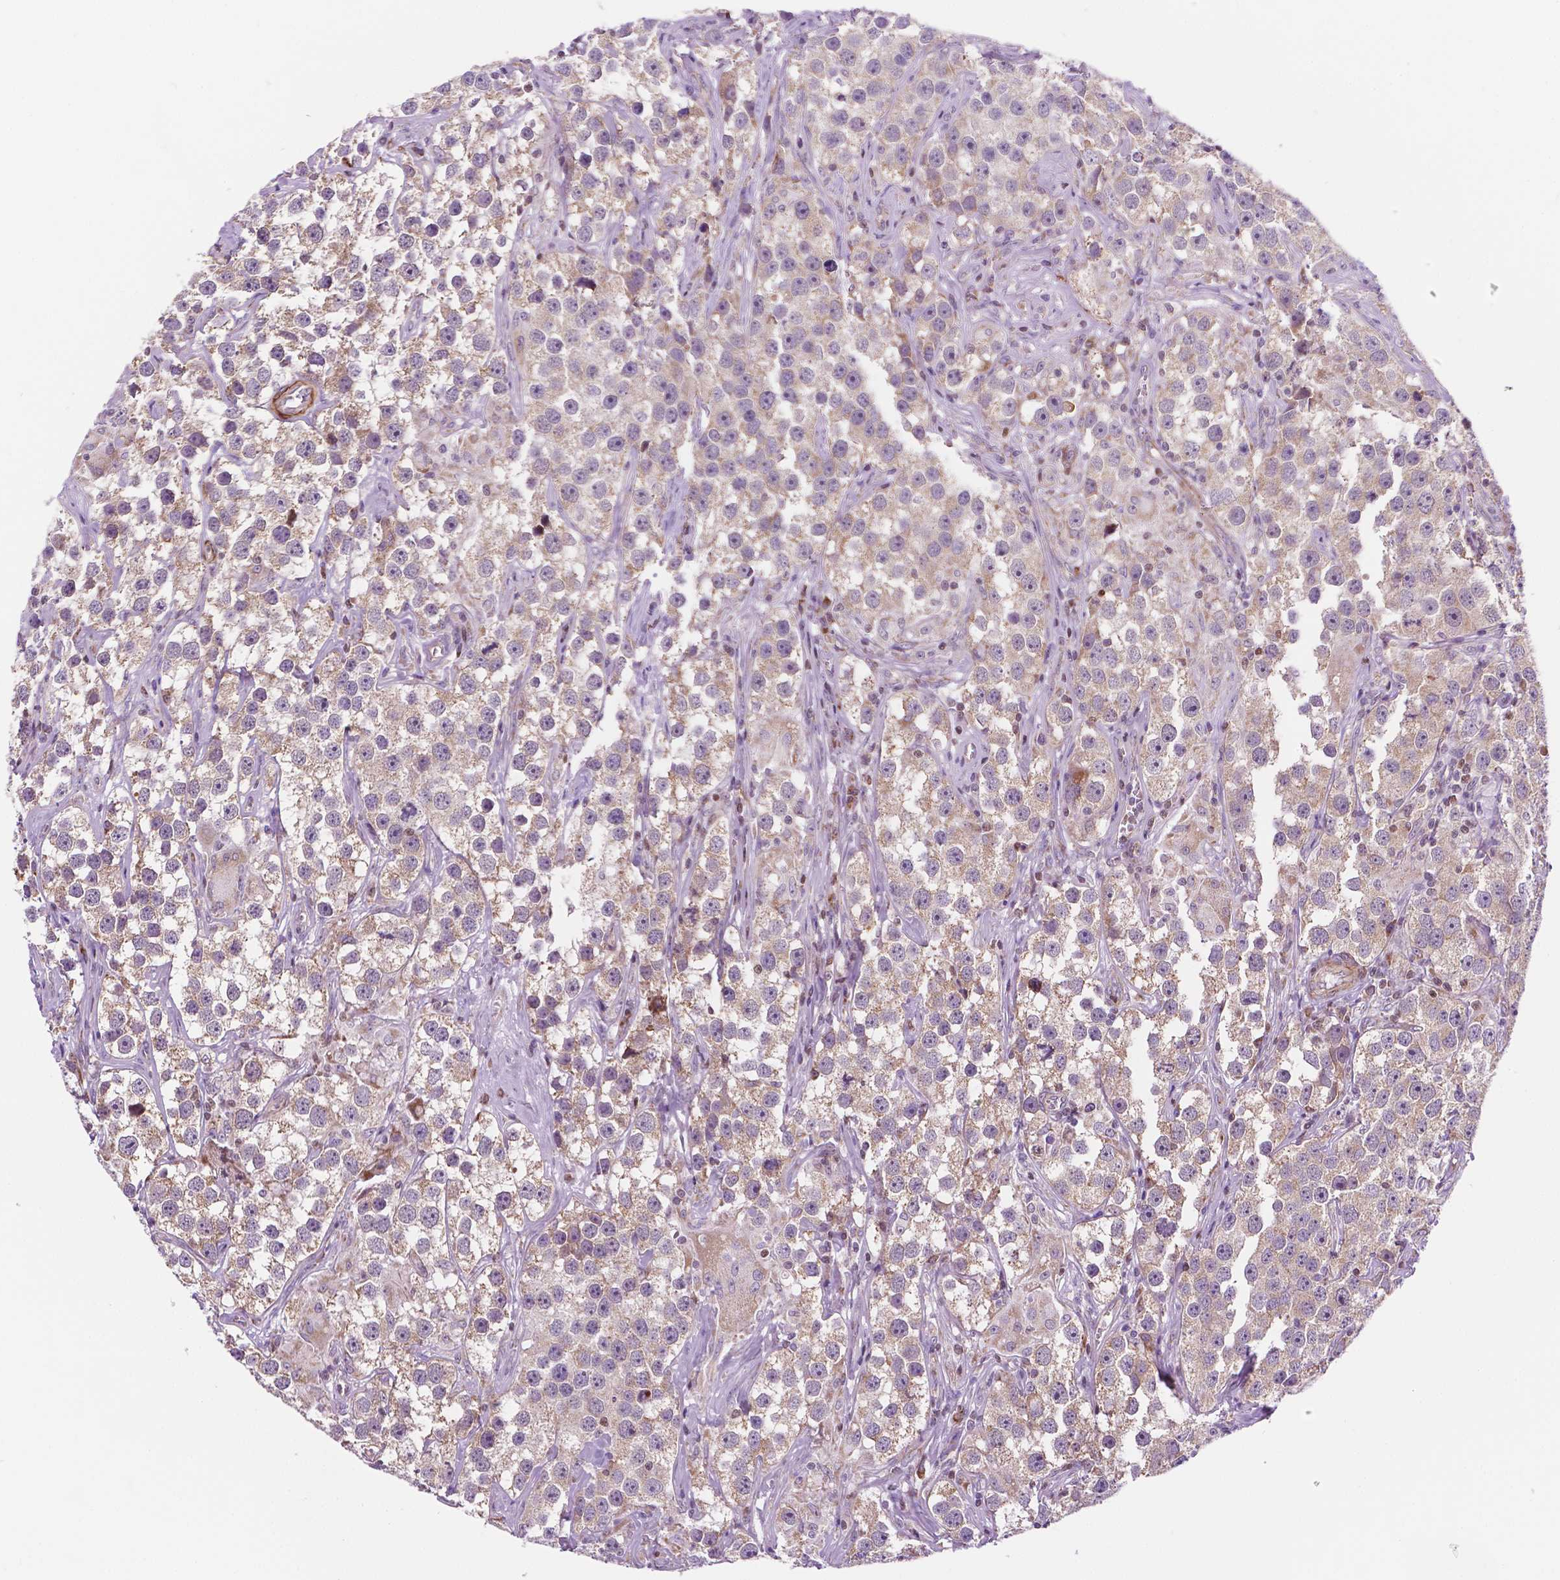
{"staining": {"intensity": "weak", "quantity": ">75%", "location": "cytoplasmic/membranous"}, "tissue": "testis cancer", "cell_type": "Tumor cells", "image_type": "cancer", "snomed": [{"axis": "morphology", "description": "Seminoma, NOS"}, {"axis": "topography", "description": "Testis"}], "caption": "This image reveals immunohistochemistry staining of testis cancer (seminoma), with low weak cytoplasmic/membranous expression in about >75% of tumor cells.", "gene": "GEMIN4", "patient": {"sex": "male", "age": 49}}